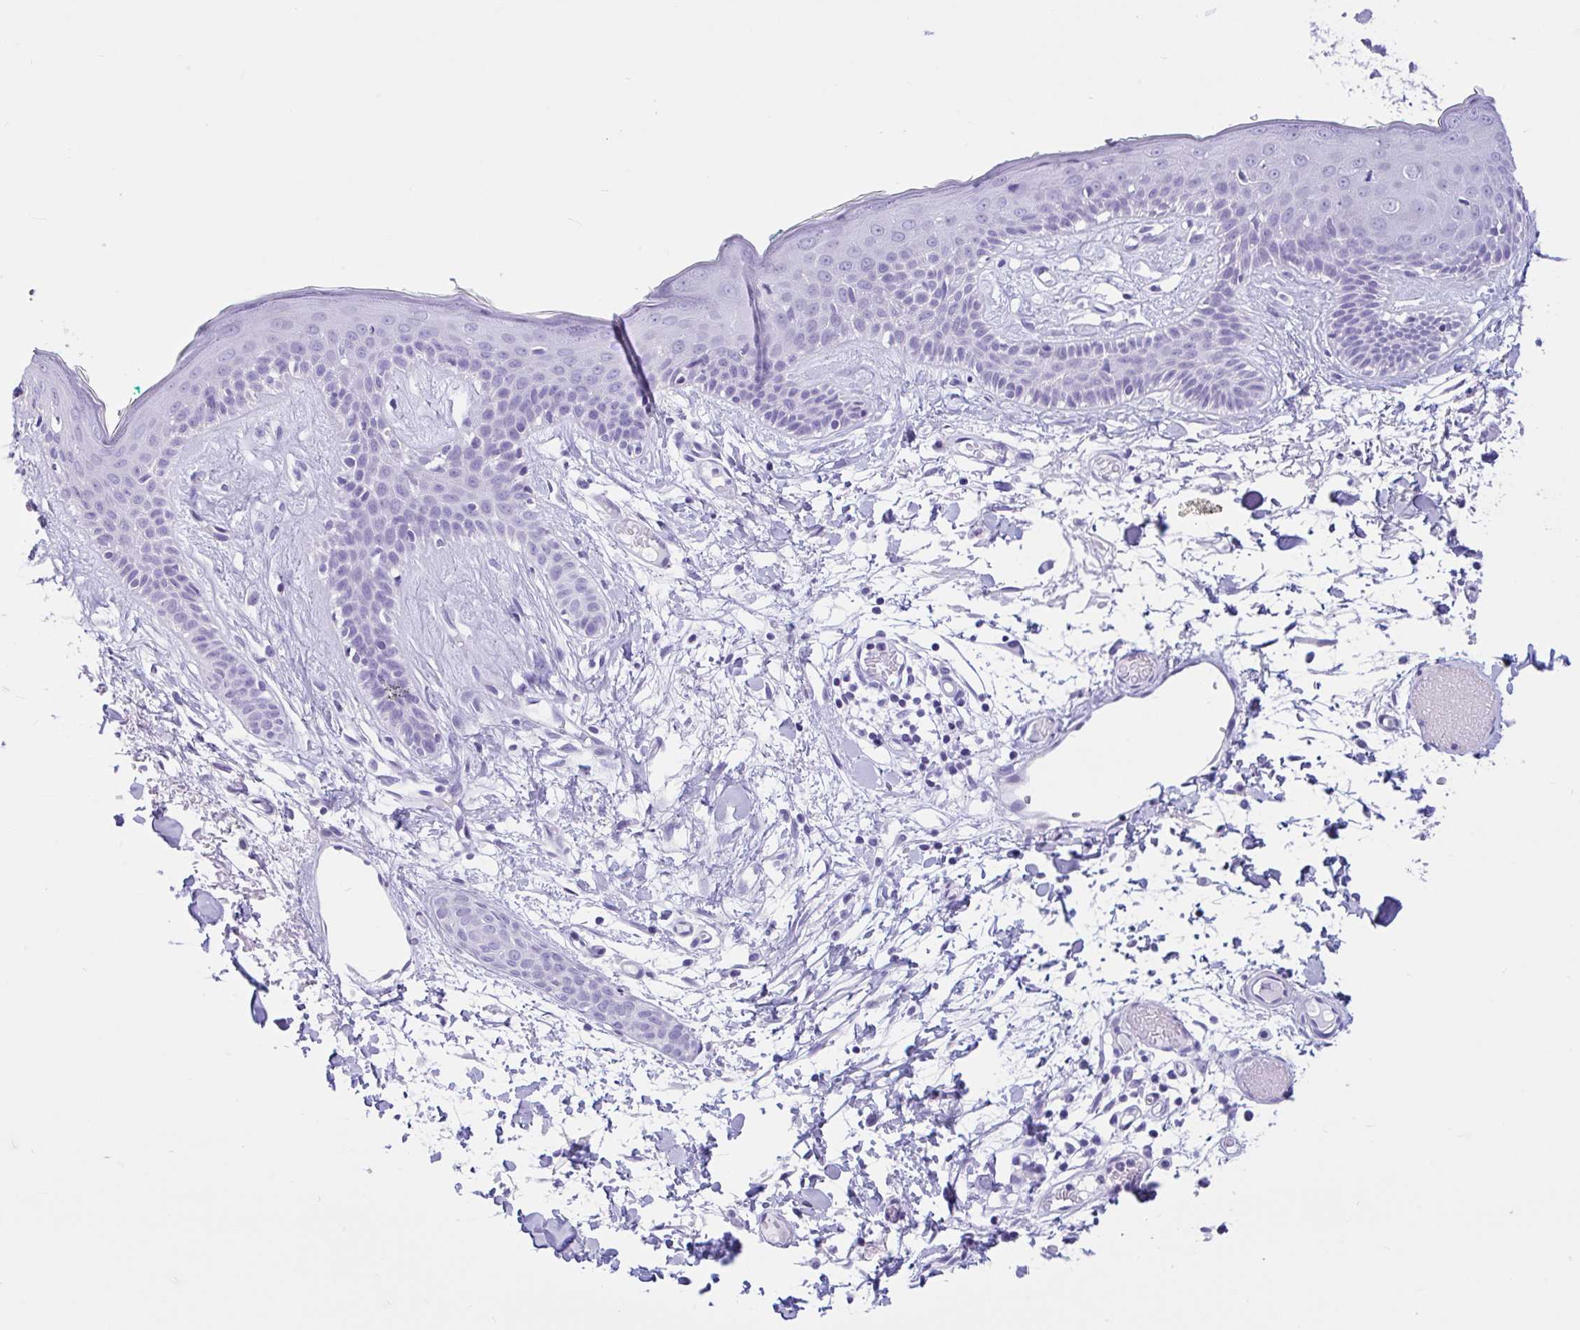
{"staining": {"intensity": "negative", "quantity": "none", "location": "none"}, "tissue": "skin", "cell_type": "Fibroblasts", "image_type": "normal", "snomed": [{"axis": "morphology", "description": "Normal tissue, NOS"}, {"axis": "topography", "description": "Skin"}], "caption": "Human skin stained for a protein using immunohistochemistry (IHC) exhibits no staining in fibroblasts.", "gene": "ZNF319", "patient": {"sex": "male", "age": 79}}